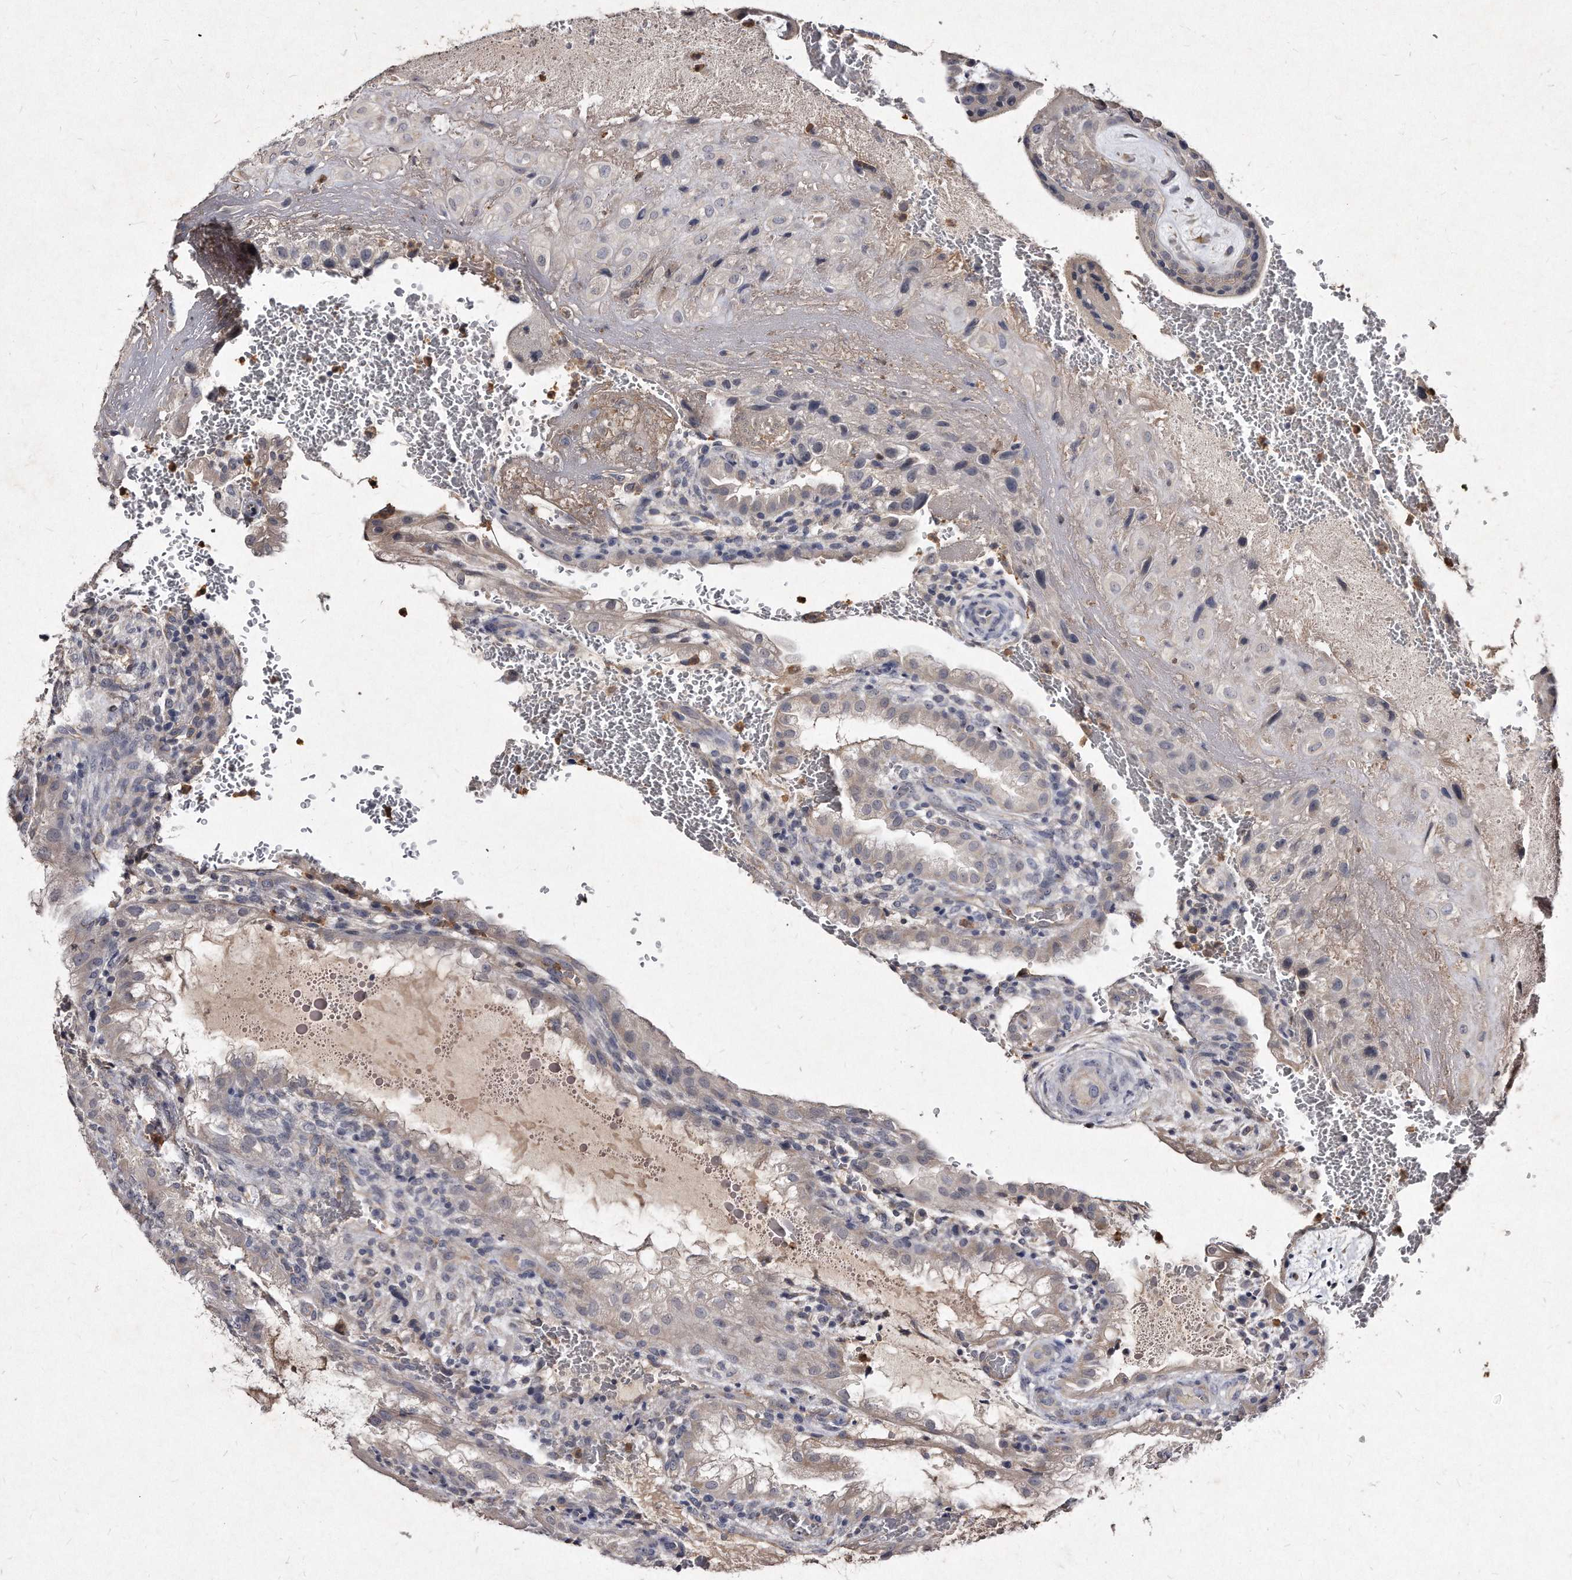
{"staining": {"intensity": "negative", "quantity": "none", "location": "none"}, "tissue": "placenta", "cell_type": "Decidual cells", "image_type": "normal", "snomed": [{"axis": "morphology", "description": "Normal tissue, NOS"}, {"axis": "topography", "description": "Placenta"}], "caption": "The image displays no staining of decidual cells in benign placenta. (DAB immunohistochemistry (IHC) visualized using brightfield microscopy, high magnification).", "gene": "KLHDC3", "patient": {"sex": "female", "age": 35}}